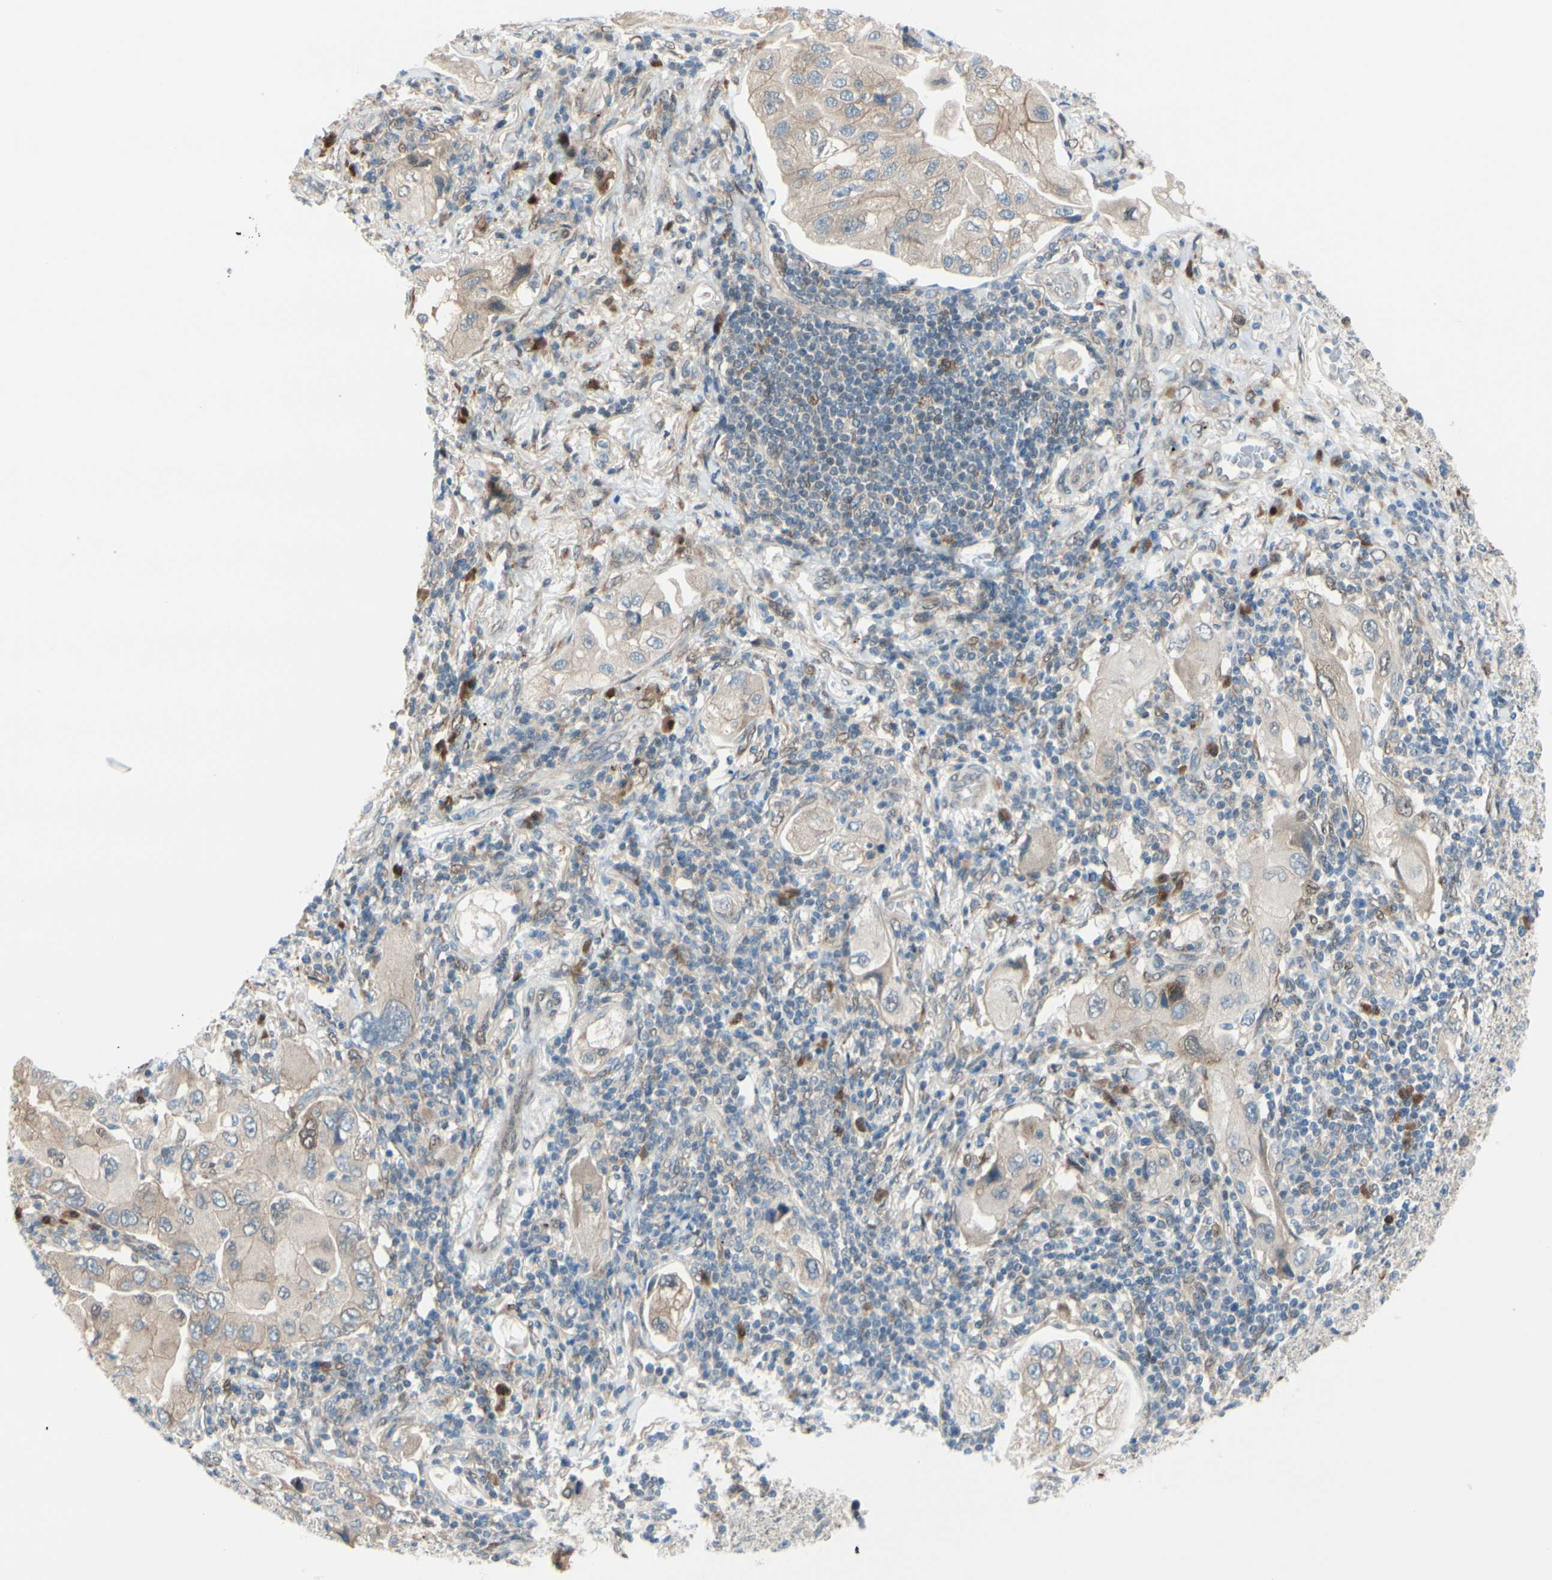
{"staining": {"intensity": "weak", "quantity": "25%-75%", "location": "cytoplasmic/membranous"}, "tissue": "lung cancer", "cell_type": "Tumor cells", "image_type": "cancer", "snomed": [{"axis": "morphology", "description": "Adenocarcinoma, NOS"}, {"axis": "topography", "description": "Lung"}], "caption": "DAB immunohistochemical staining of human lung cancer (adenocarcinoma) shows weak cytoplasmic/membranous protein expression in approximately 25%-75% of tumor cells. The protein of interest is shown in brown color, while the nuclei are stained blue.", "gene": "PTTG1", "patient": {"sex": "female", "age": 65}}